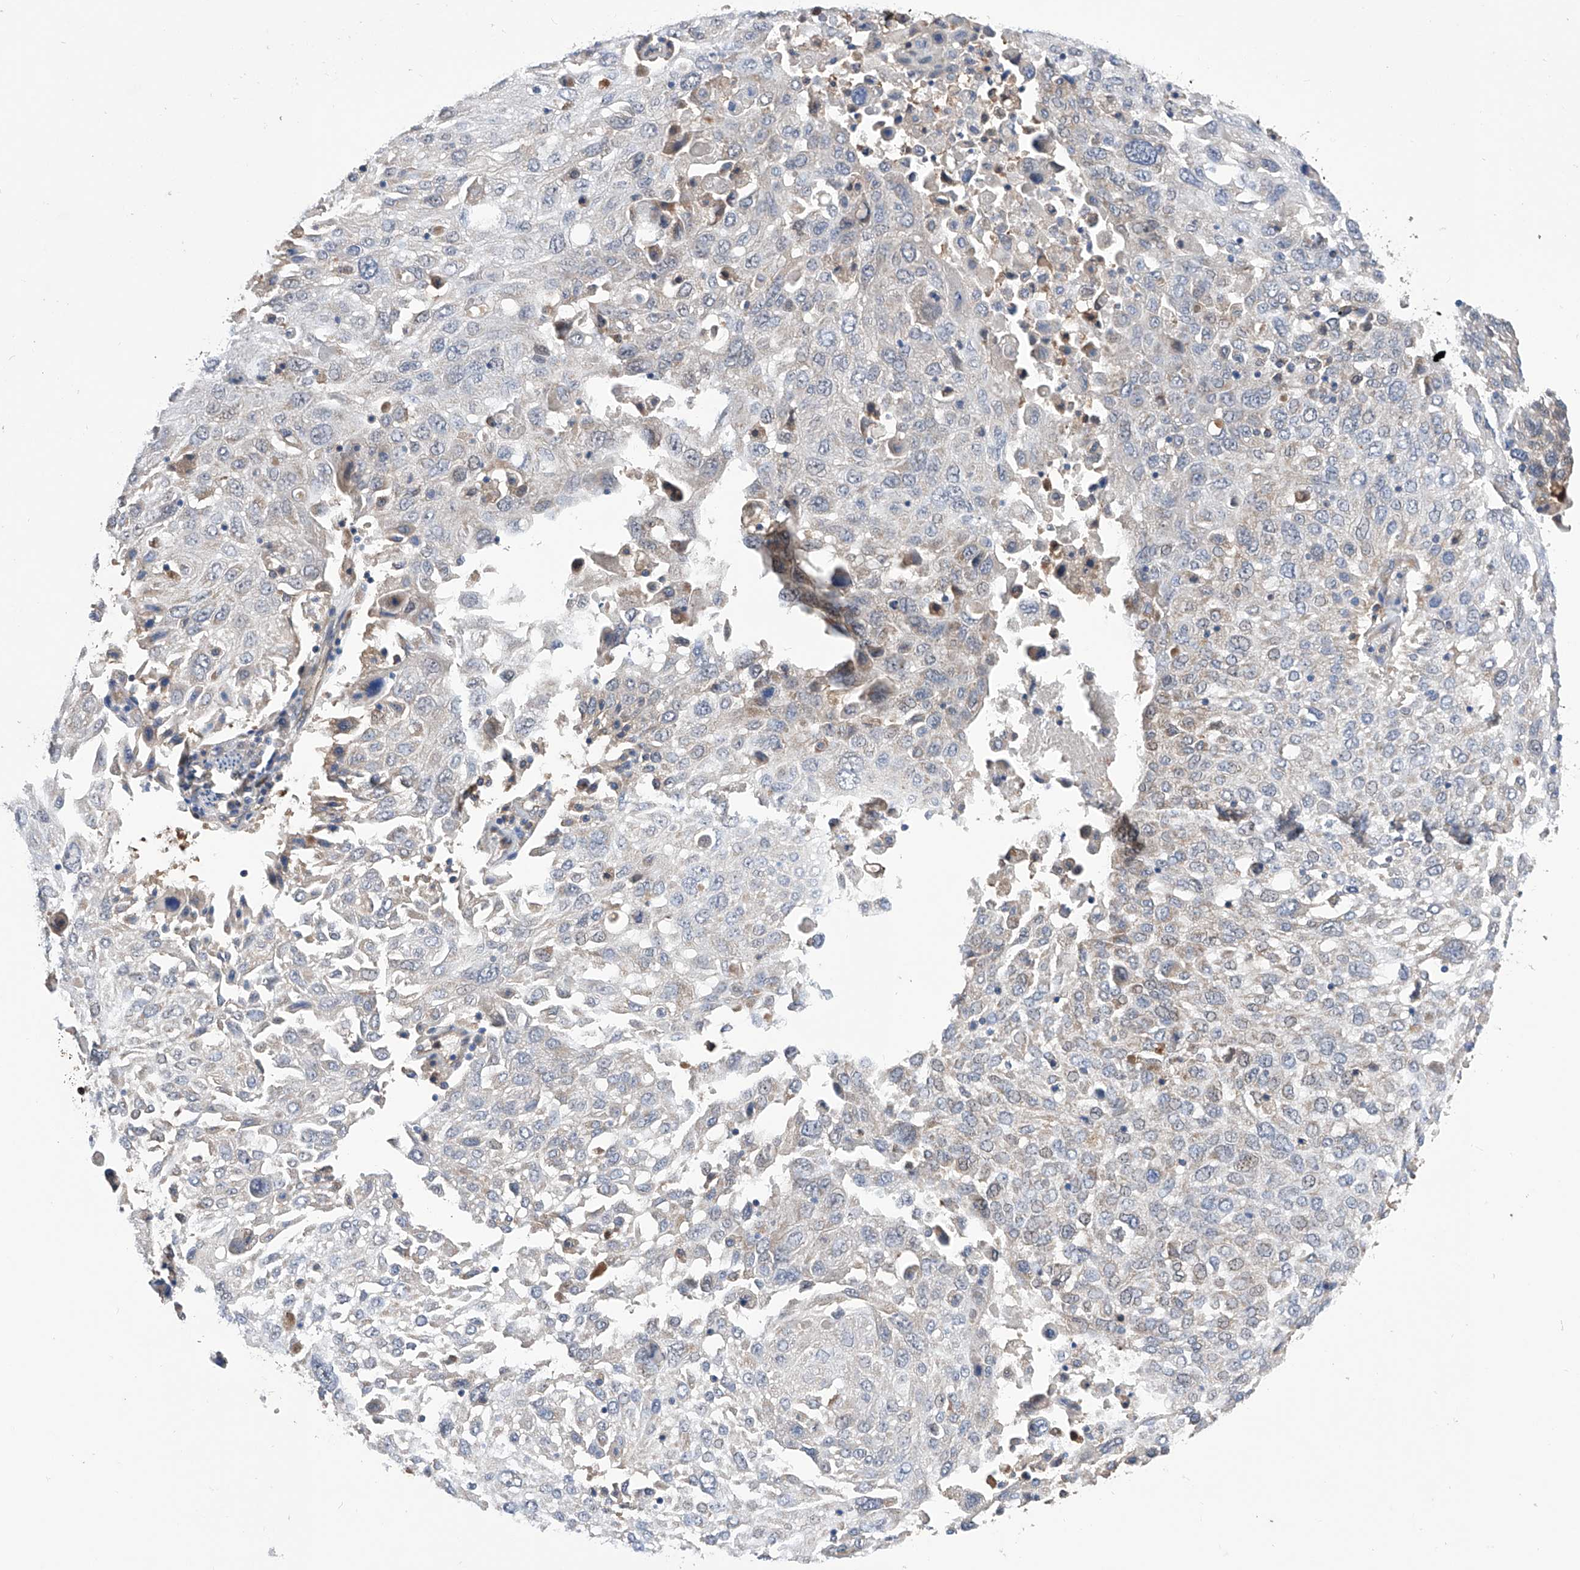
{"staining": {"intensity": "negative", "quantity": "none", "location": "none"}, "tissue": "lung cancer", "cell_type": "Tumor cells", "image_type": "cancer", "snomed": [{"axis": "morphology", "description": "Squamous cell carcinoma, NOS"}, {"axis": "topography", "description": "Lung"}], "caption": "Tumor cells show no significant protein expression in squamous cell carcinoma (lung). (DAB immunohistochemistry, high magnification).", "gene": "SPATA20", "patient": {"sex": "male", "age": 65}}